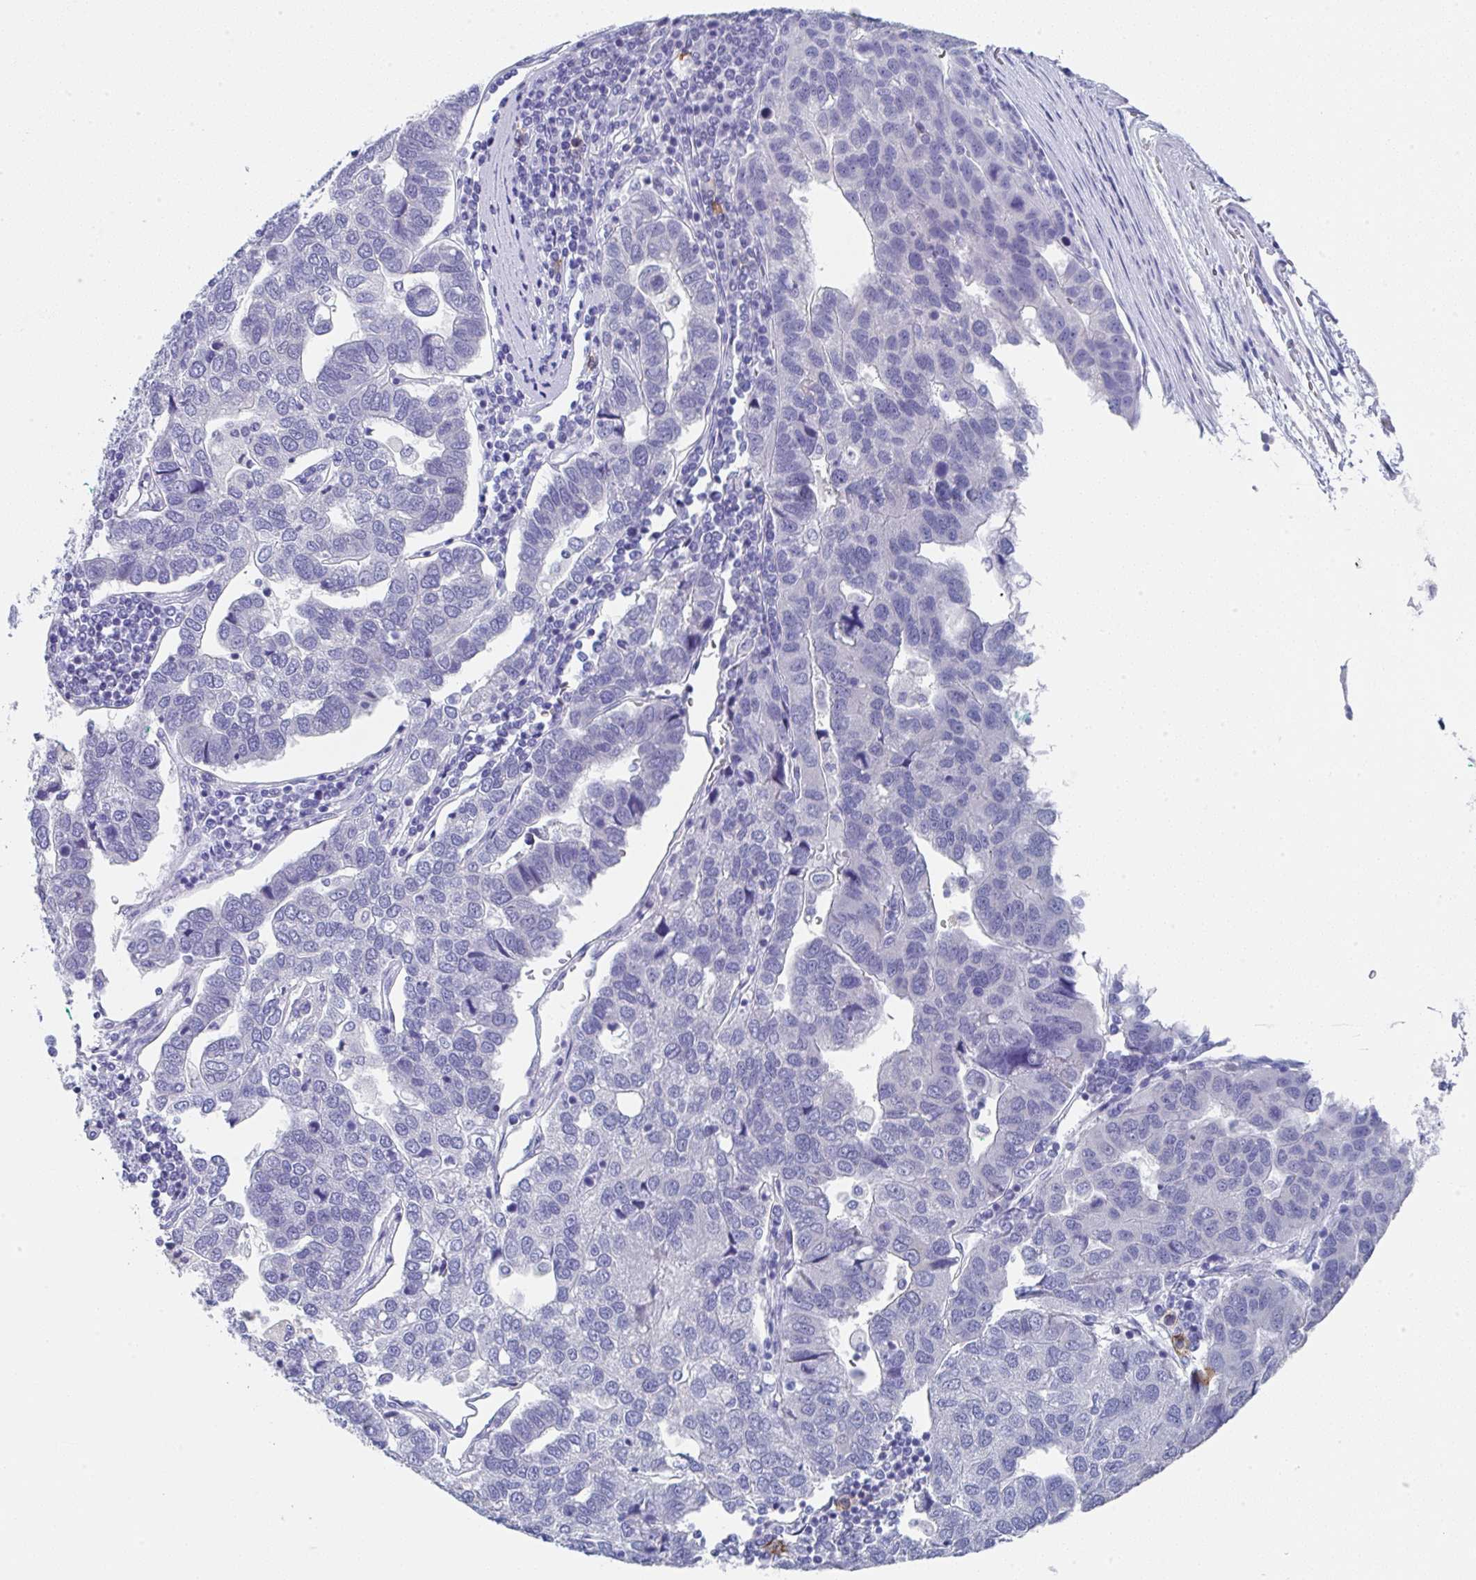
{"staining": {"intensity": "negative", "quantity": "none", "location": "none"}, "tissue": "pancreatic cancer", "cell_type": "Tumor cells", "image_type": "cancer", "snomed": [{"axis": "morphology", "description": "Adenocarcinoma, NOS"}, {"axis": "topography", "description": "Pancreas"}], "caption": "Immunohistochemistry of pancreatic cancer demonstrates no staining in tumor cells.", "gene": "TNFRSF8", "patient": {"sex": "female", "age": 61}}